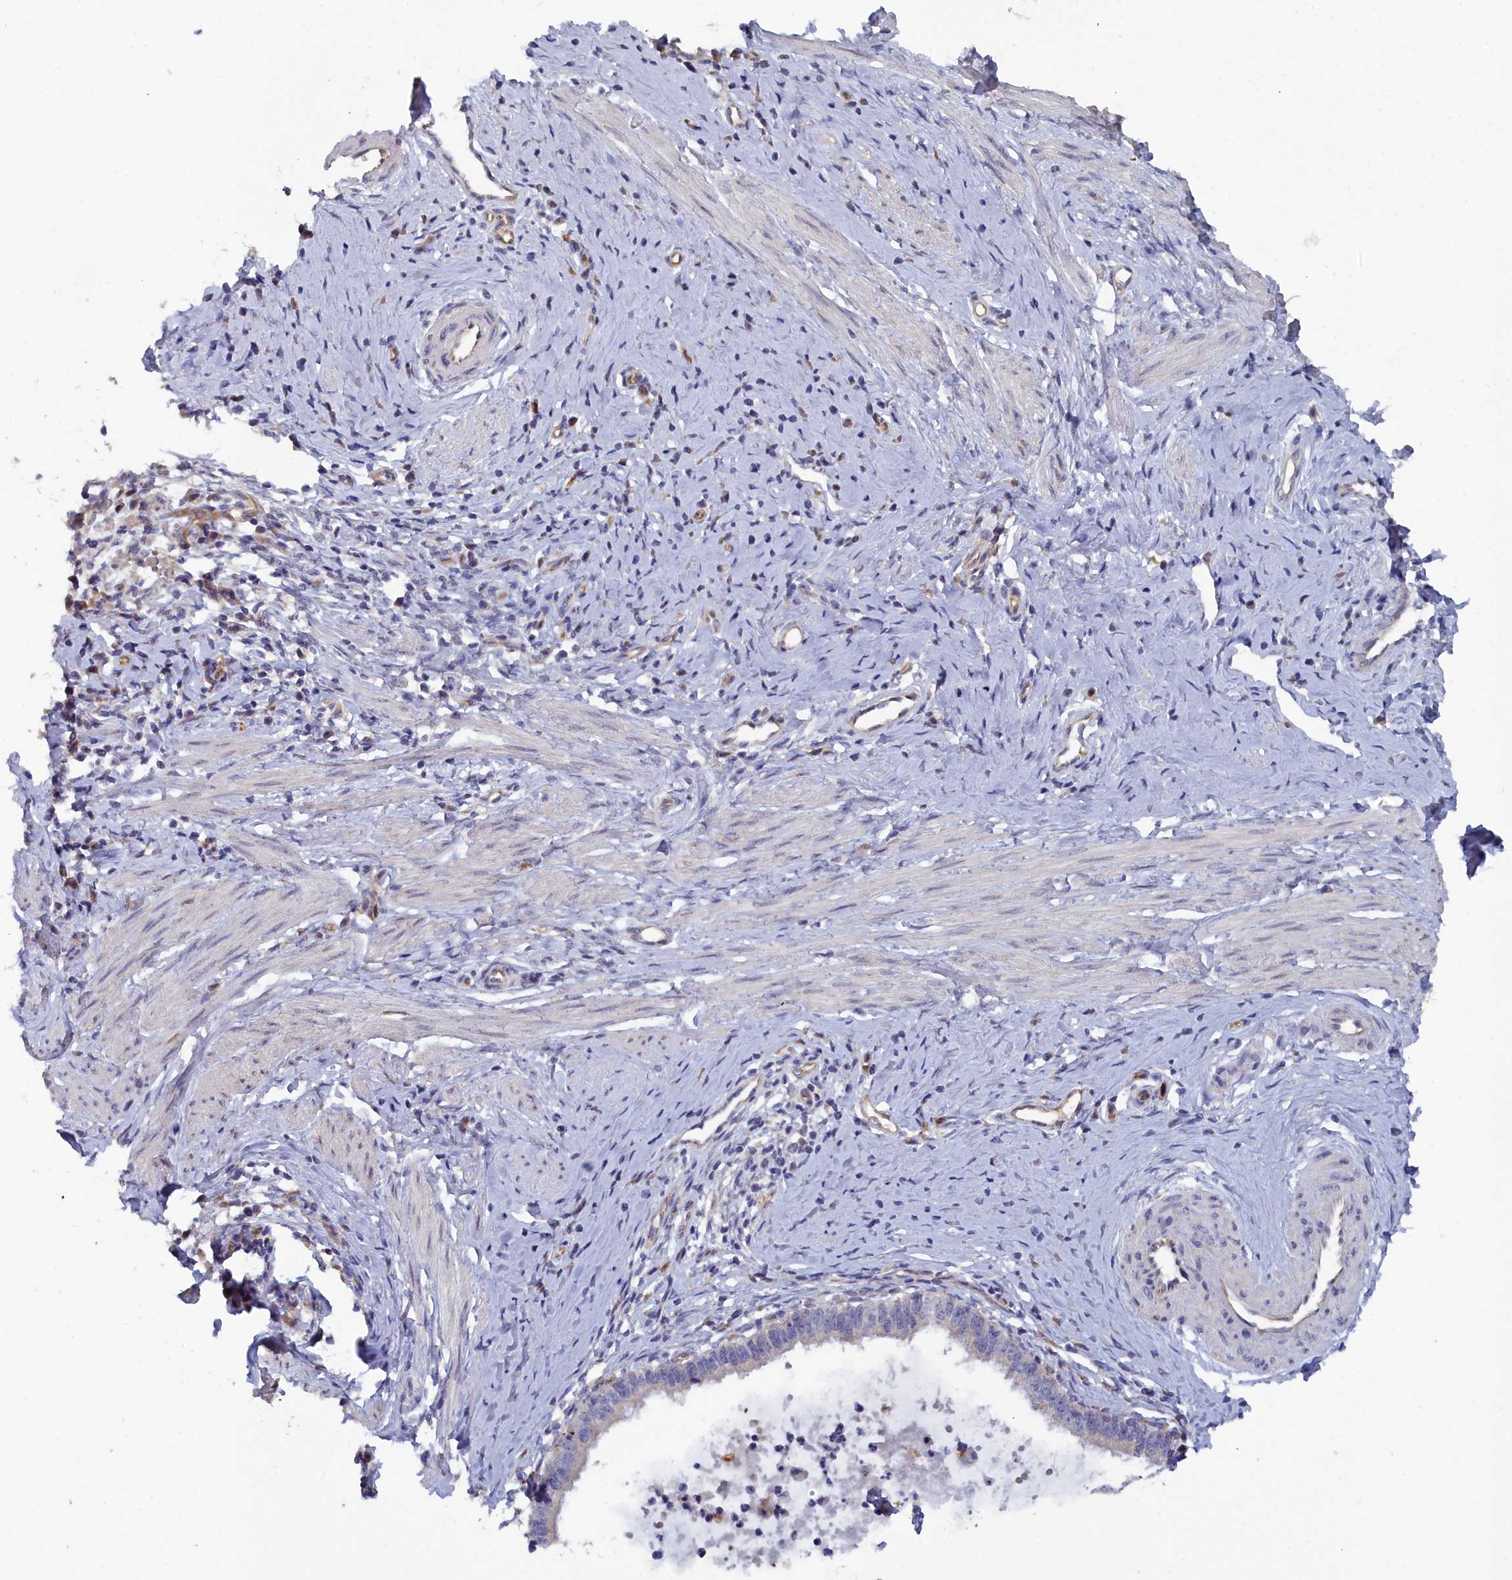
{"staining": {"intensity": "negative", "quantity": "none", "location": "none"}, "tissue": "cervical cancer", "cell_type": "Tumor cells", "image_type": "cancer", "snomed": [{"axis": "morphology", "description": "Adenocarcinoma, NOS"}, {"axis": "topography", "description": "Cervix"}], "caption": "DAB immunohistochemical staining of human cervical cancer displays no significant staining in tumor cells.", "gene": "RDX", "patient": {"sex": "female", "age": 36}}